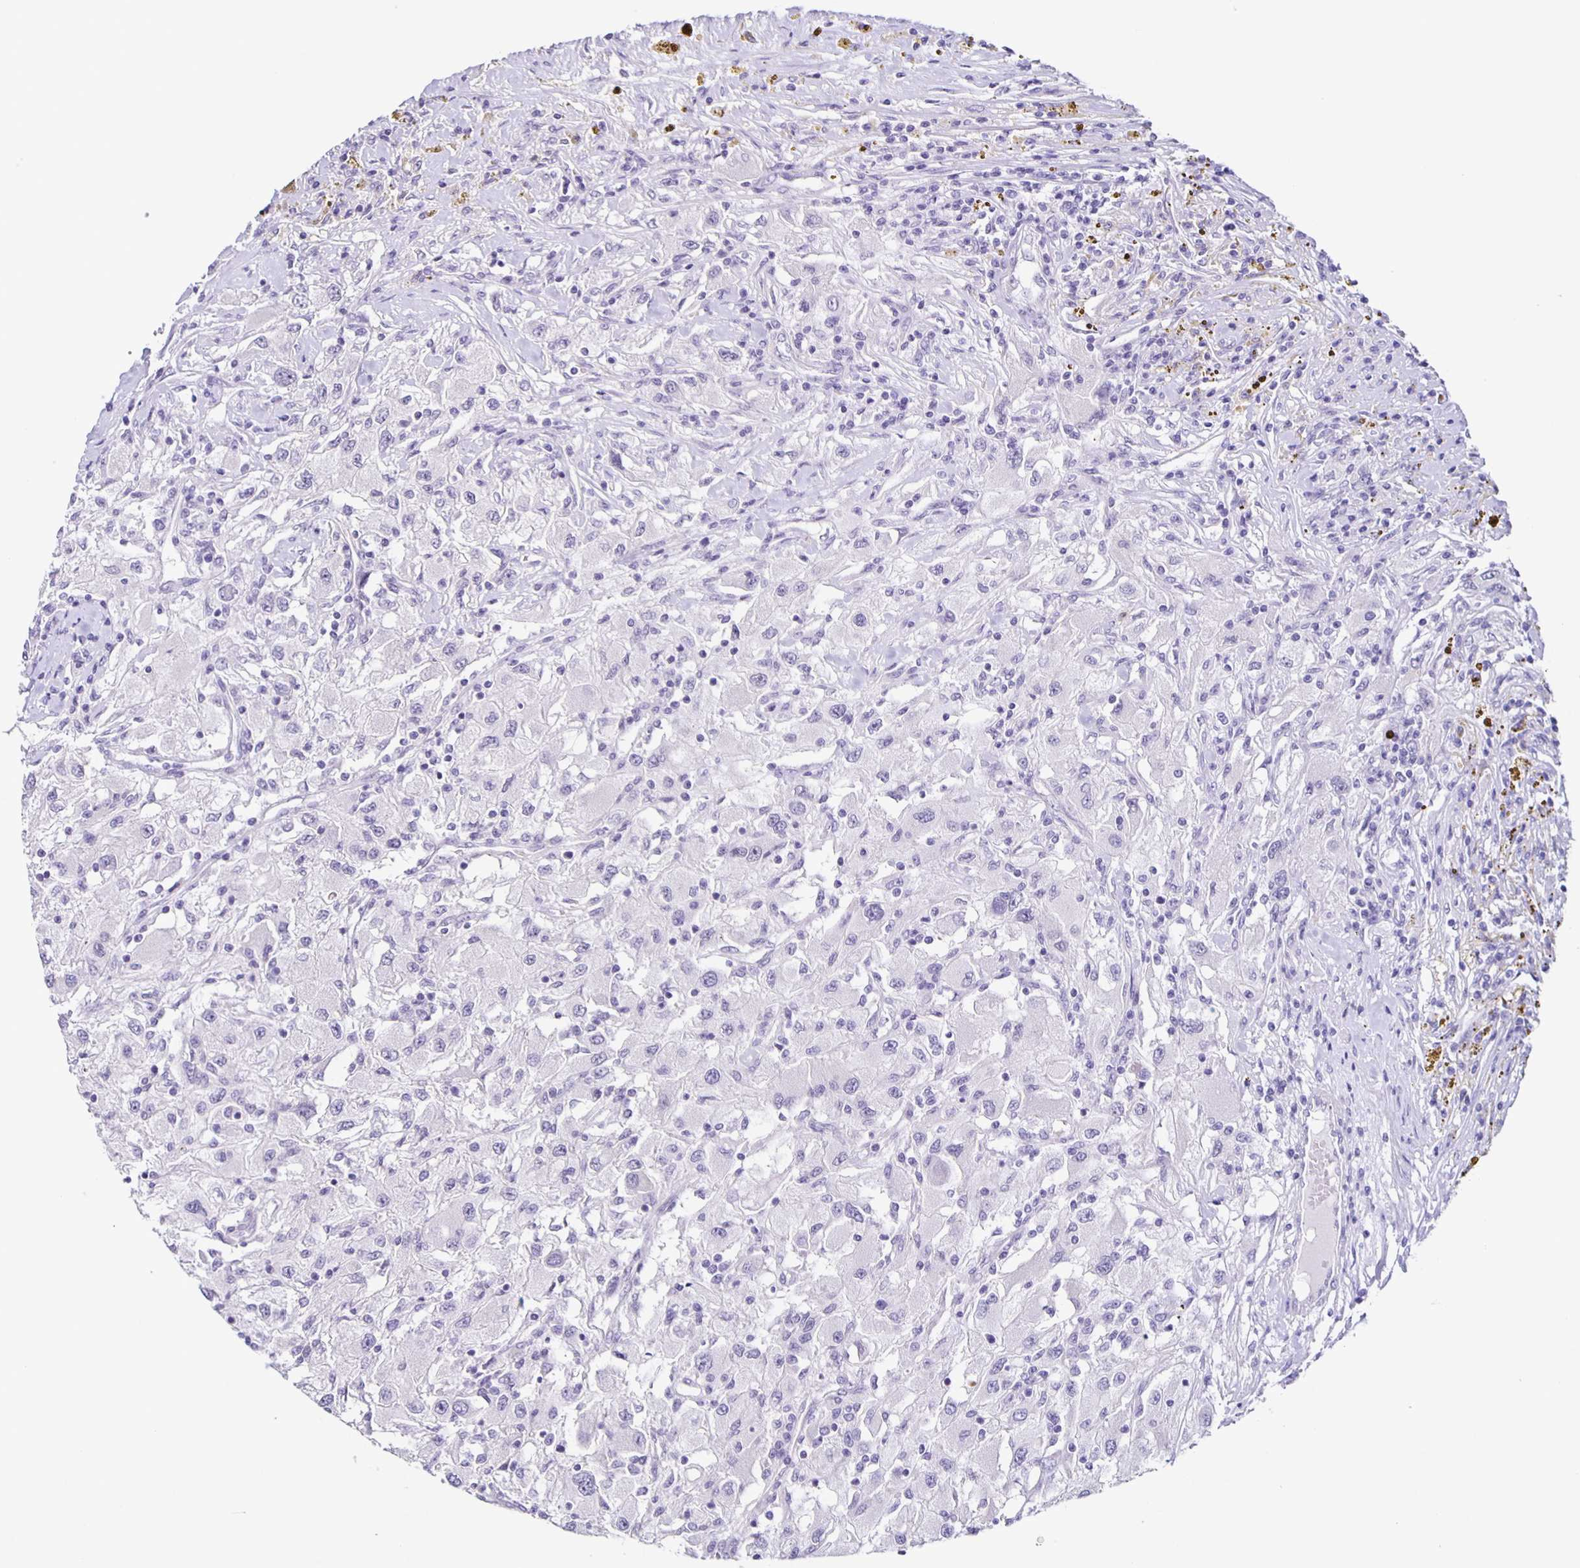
{"staining": {"intensity": "negative", "quantity": "none", "location": "none"}, "tissue": "renal cancer", "cell_type": "Tumor cells", "image_type": "cancer", "snomed": [{"axis": "morphology", "description": "Adenocarcinoma, NOS"}, {"axis": "topography", "description": "Kidney"}], "caption": "DAB immunohistochemical staining of human adenocarcinoma (renal) demonstrates no significant expression in tumor cells. (Immunohistochemistry (ihc), brightfield microscopy, high magnification).", "gene": "SLC12A3", "patient": {"sex": "female", "age": 67}}